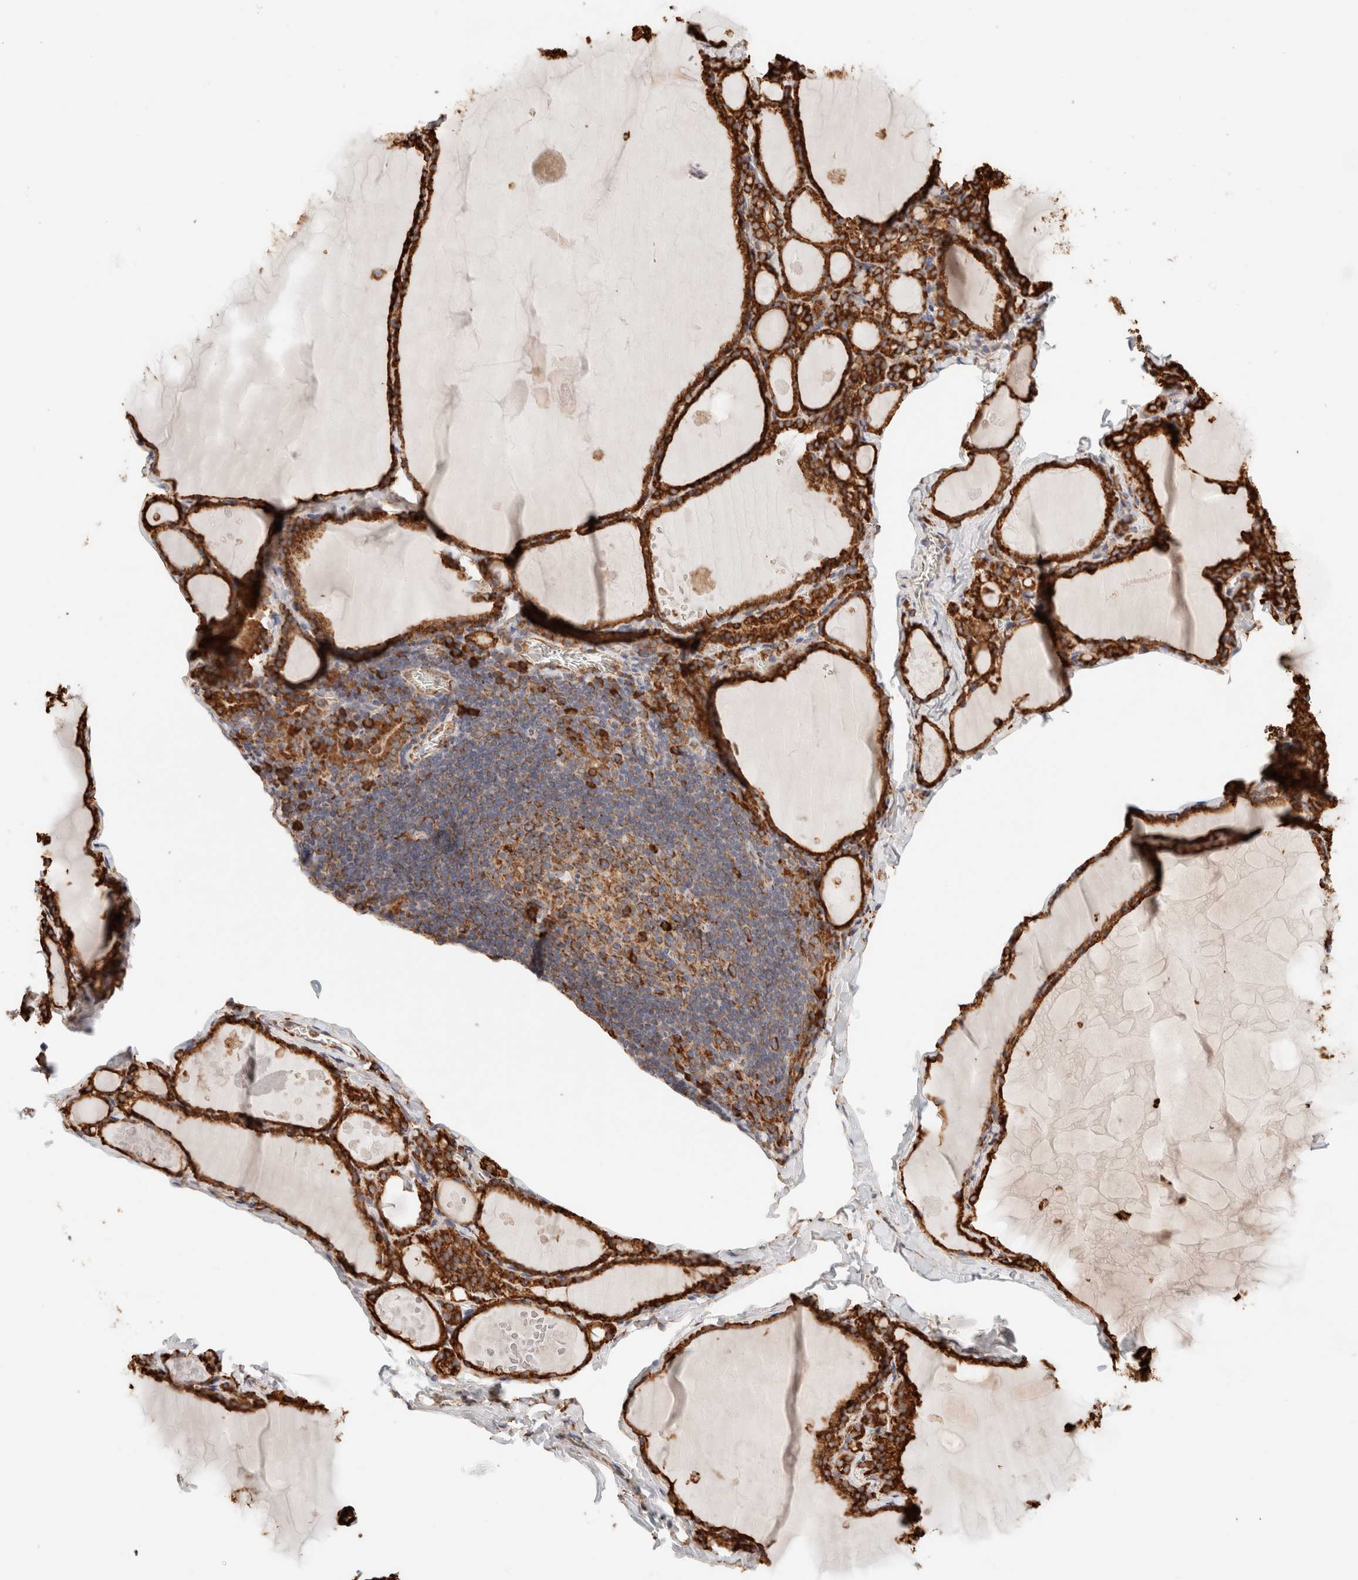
{"staining": {"intensity": "strong", "quantity": ">75%", "location": "cytoplasmic/membranous"}, "tissue": "thyroid gland", "cell_type": "Glandular cells", "image_type": "normal", "snomed": [{"axis": "morphology", "description": "Normal tissue, NOS"}, {"axis": "topography", "description": "Thyroid gland"}], "caption": "Thyroid gland stained with IHC exhibits strong cytoplasmic/membranous positivity in about >75% of glandular cells.", "gene": "FER", "patient": {"sex": "male", "age": 56}}